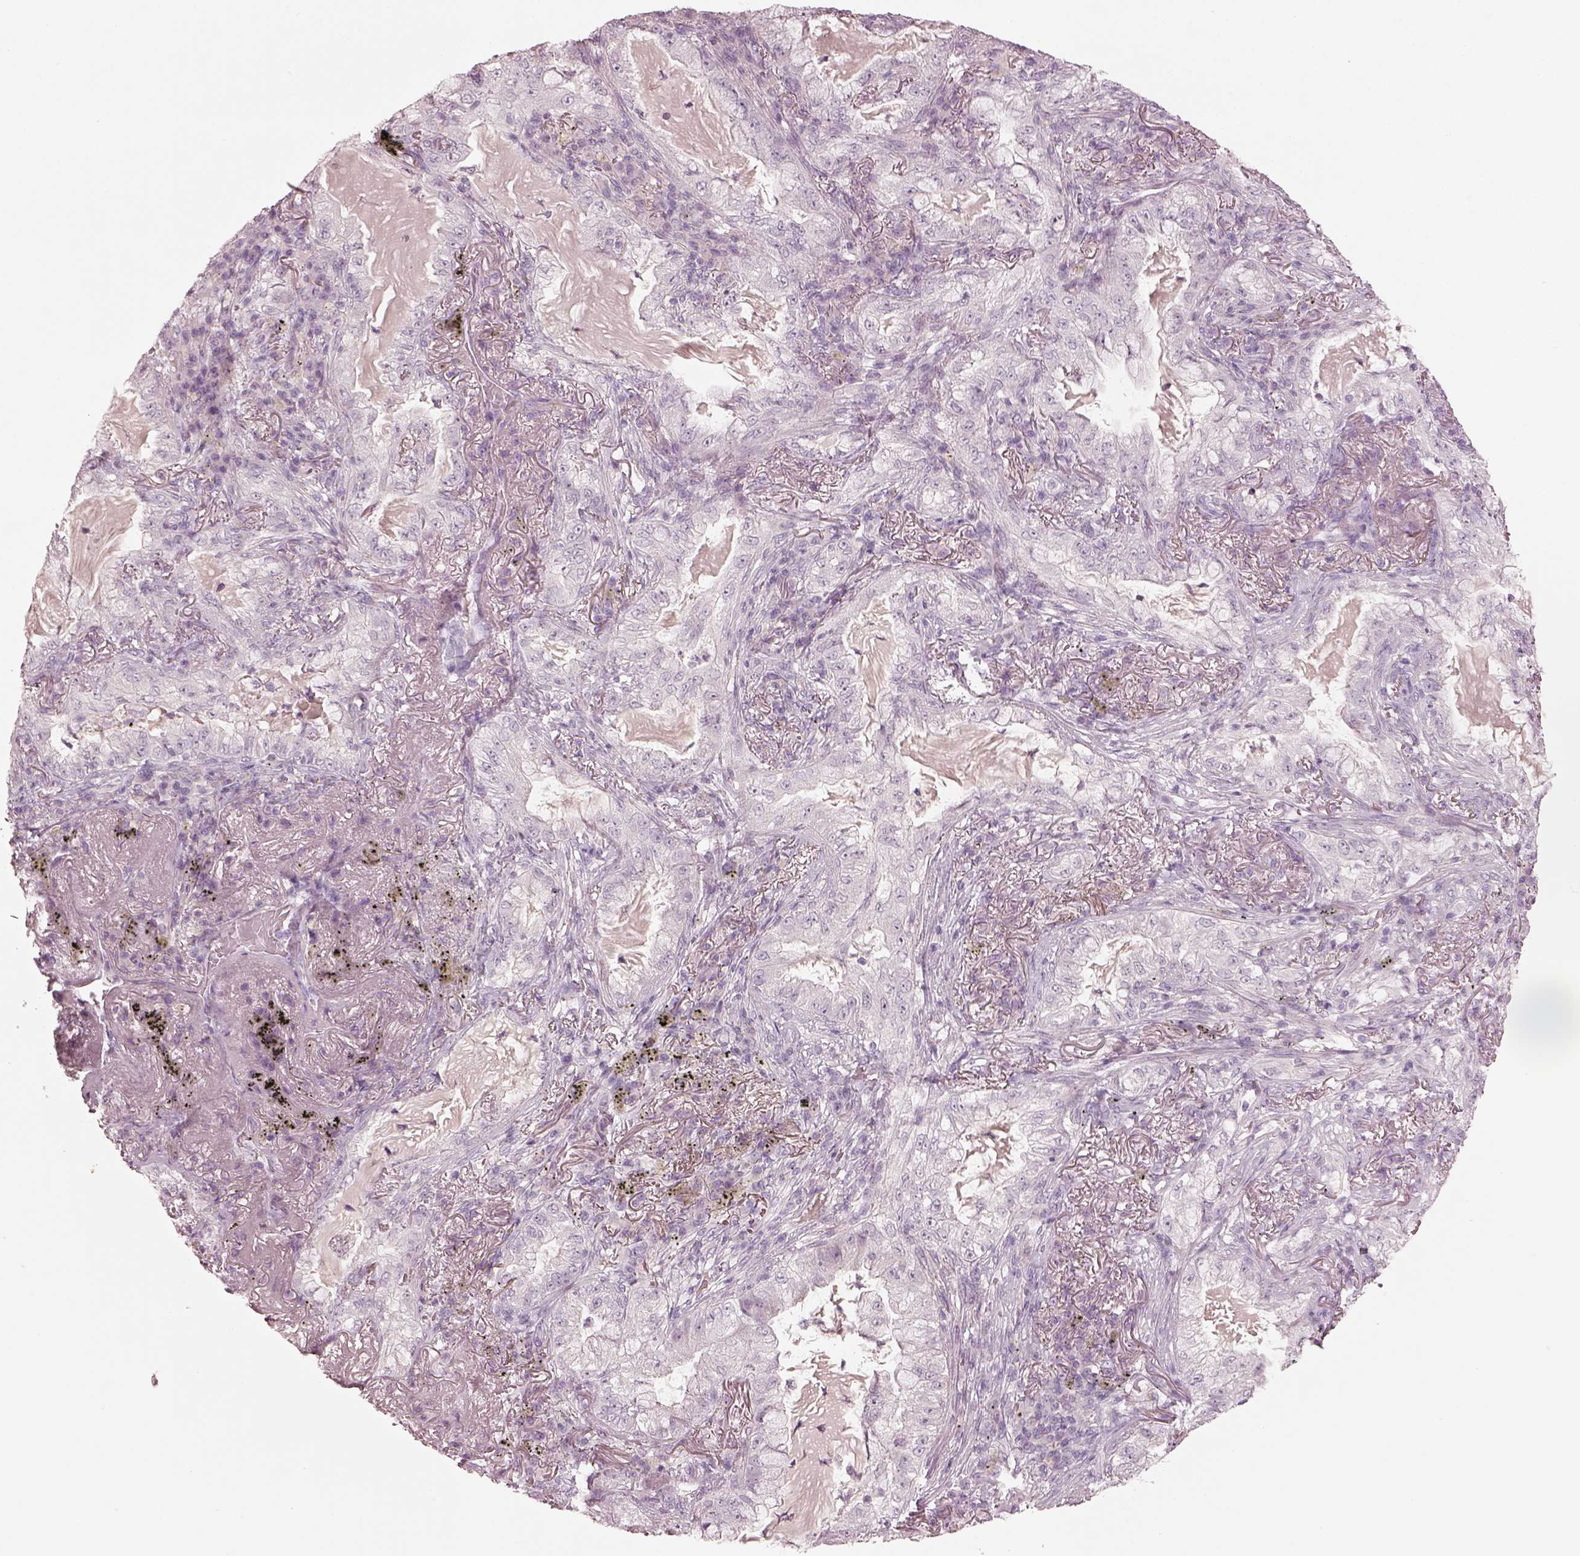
{"staining": {"intensity": "negative", "quantity": "none", "location": "none"}, "tissue": "lung cancer", "cell_type": "Tumor cells", "image_type": "cancer", "snomed": [{"axis": "morphology", "description": "Adenocarcinoma, NOS"}, {"axis": "topography", "description": "Lung"}], "caption": "There is no significant positivity in tumor cells of adenocarcinoma (lung).", "gene": "SPATA6L", "patient": {"sex": "female", "age": 73}}